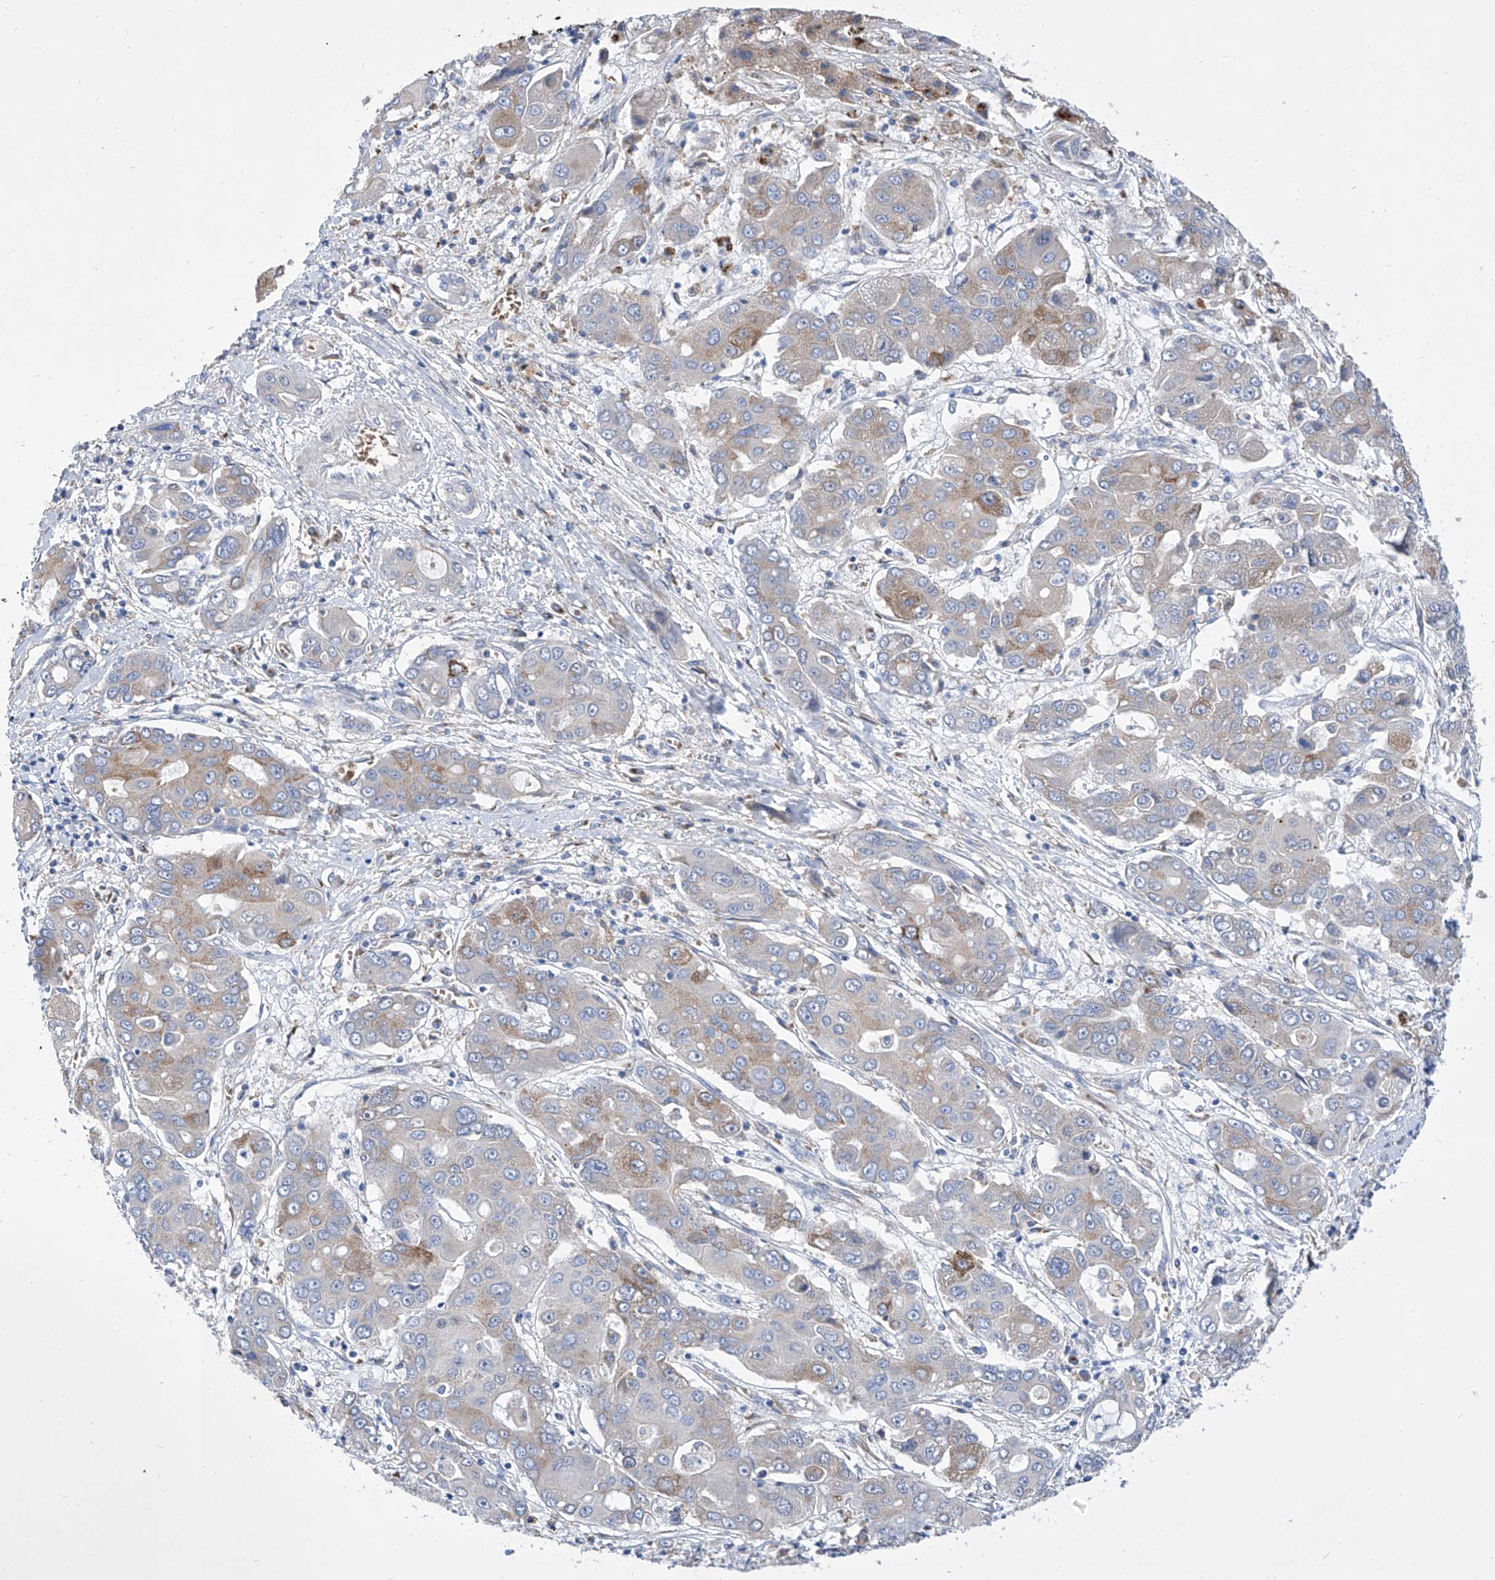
{"staining": {"intensity": "weak", "quantity": "<25%", "location": "cytoplasmic/membranous"}, "tissue": "liver cancer", "cell_type": "Tumor cells", "image_type": "cancer", "snomed": [{"axis": "morphology", "description": "Cholangiocarcinoma"}, {"axis": "topography", "description": "Liver"}], "caption": "Liver cholangiocarcinoma stained for a protein using IHC reveals no expression tumor cells.", "gene": "TJAP1", "patient": {"sex": "male", "age": 67}}